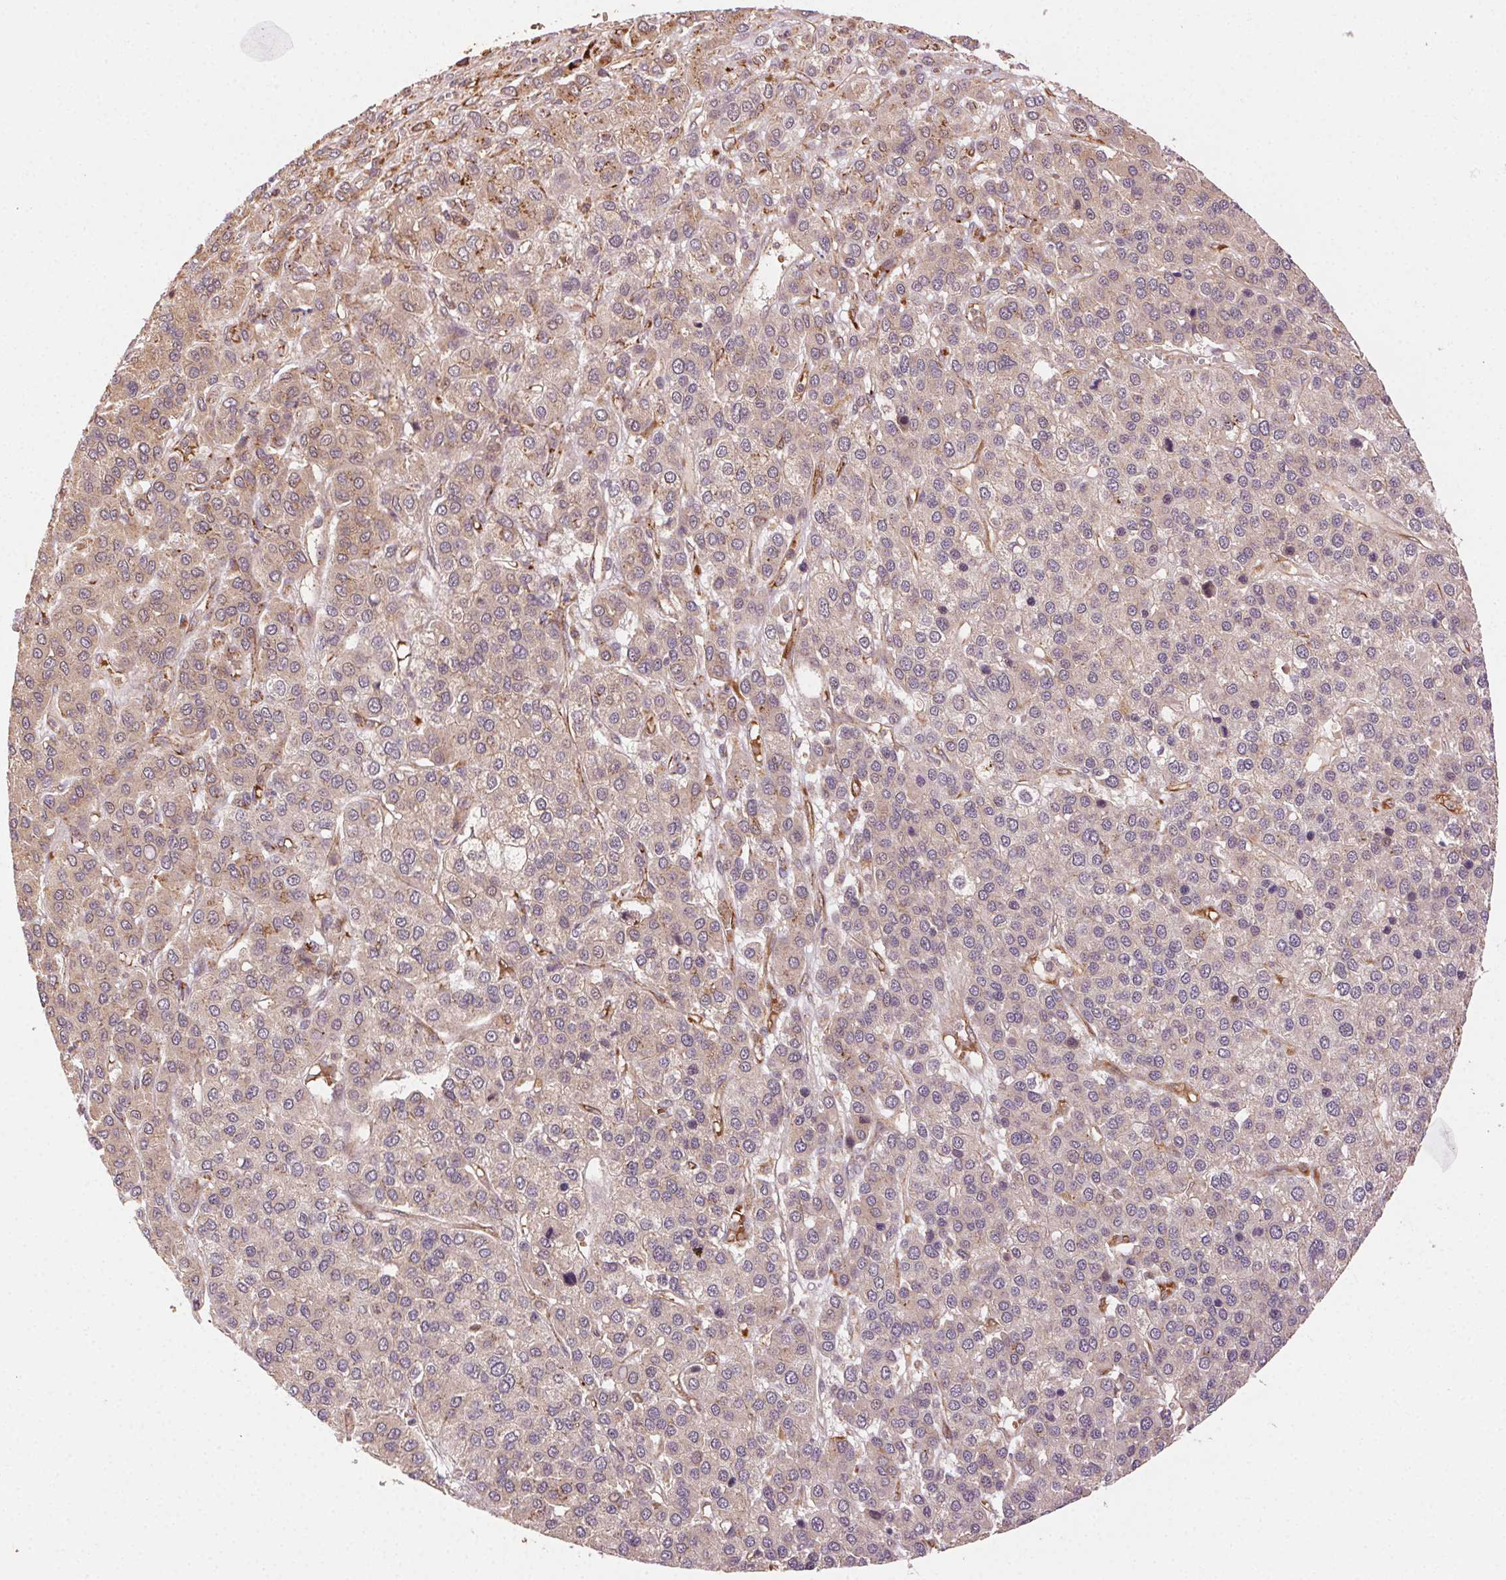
{"staining": {"intensity": "weak", "quantity": ">75%", "location": "cytoplasmic/membranous"}, "tissue": "liver cancer", "cell_type": "Tumor cells", "image_type": "cancer", "snomed": [{"axis": "morphology", "description": "Carcinoma, Hepatocellular, NOS"}, {"axis": "topography", "description": "Liver"}], "caption": "A brown stain shows weak cytoplasmic/membranous positivity of a protein in human liver cancer (hepatocellular carcinoma) tumor cells.", "gene": "KLHL15", "patient": {"sex": "female", "age": 41}}